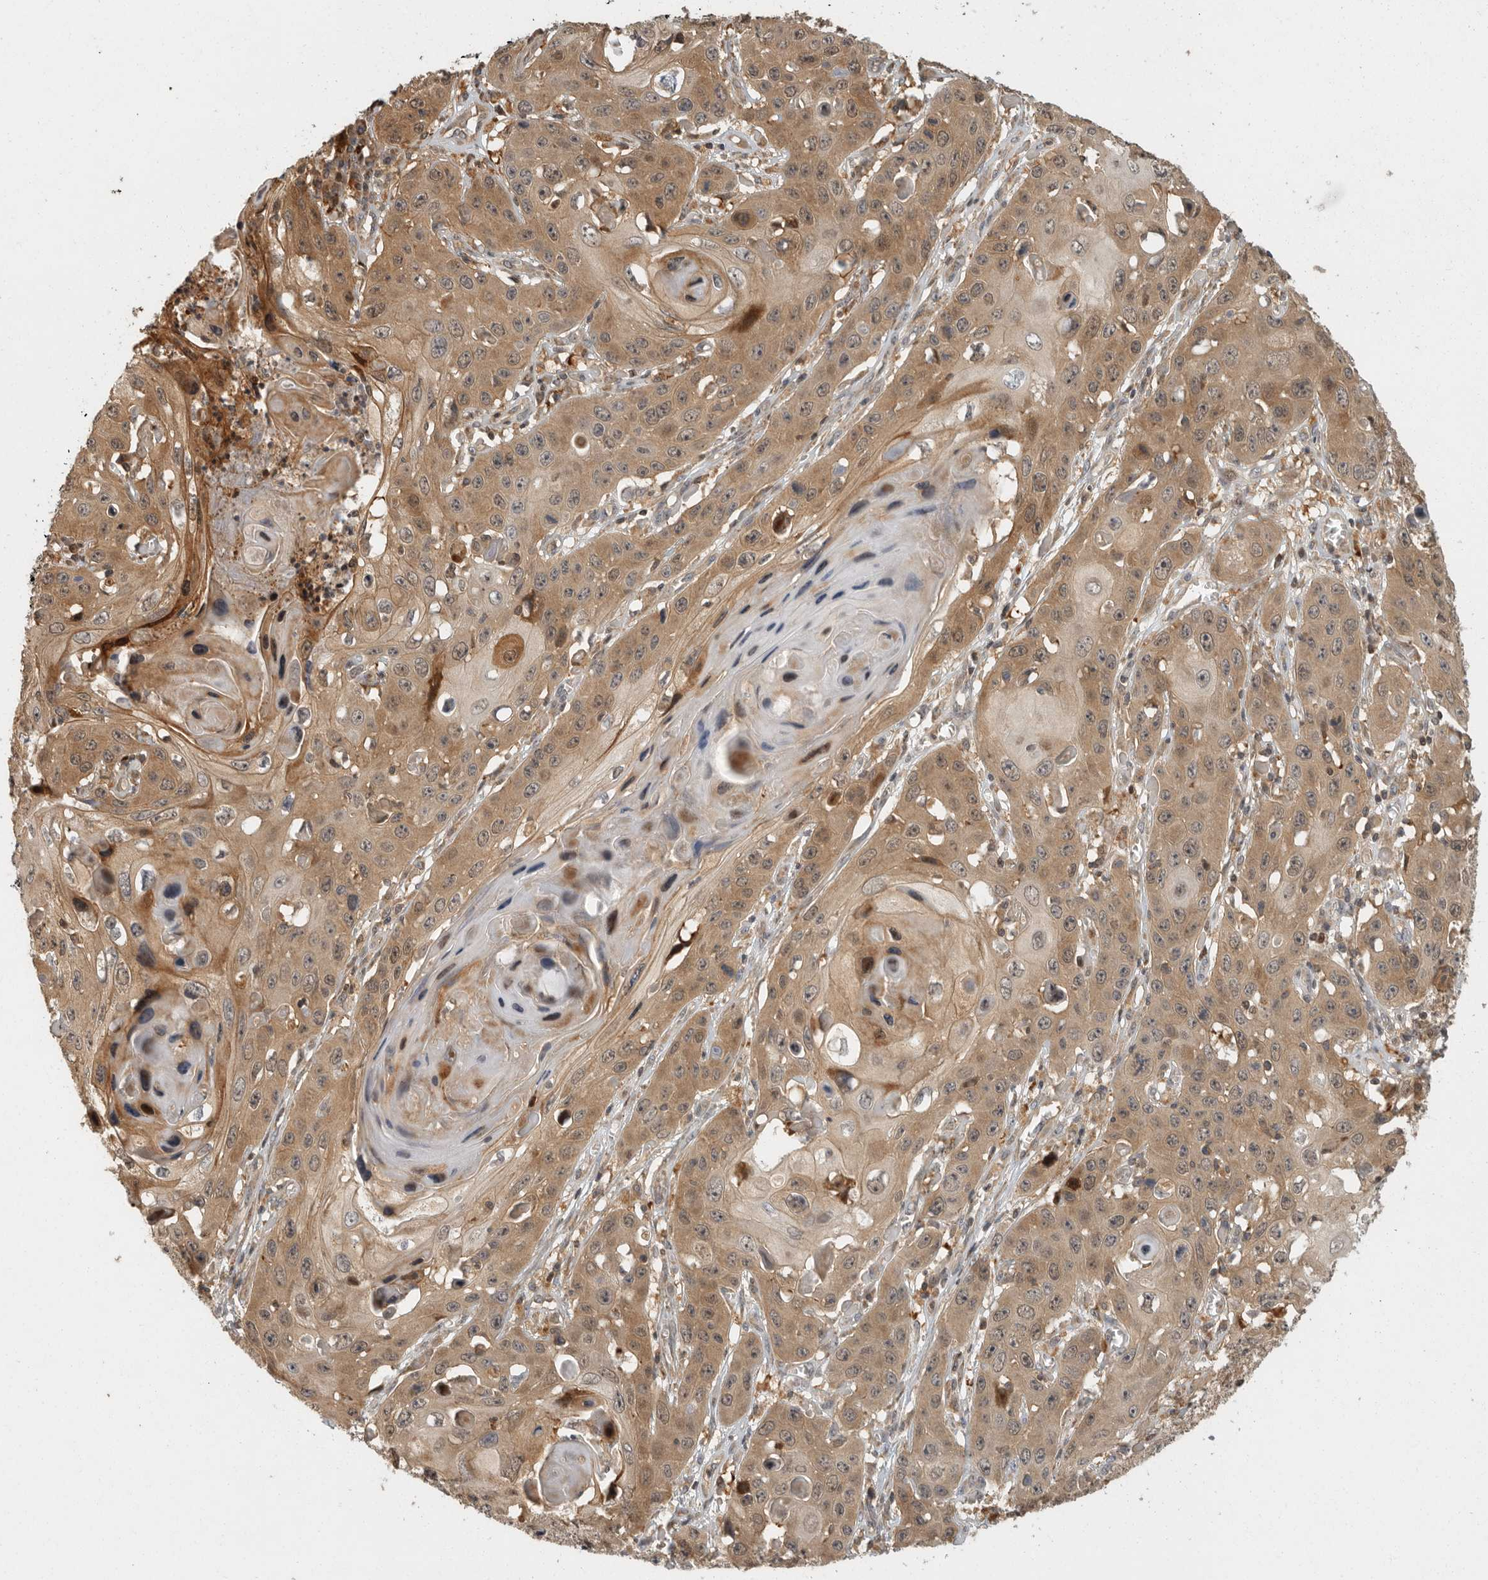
{"staining": {"intensity": "moderate", "quantity": ">75%", "location": "cytoplasmic/membranous"}, "tissue": "skin cancer", "cell_type": "Tumor cells", "image_type": "cancer", "snomed": [{"axis": "morphology", "description": "Squamous cell carcinoma, NOS"}, {"axis": "topography", "description": "Skin"}], "caption": "The immunohistochemical stain highlights moderate cytoplasmic/membranous expression in tumor cells of skin cancer tissue.", "gene": "SWT1", "patient": {"sex": "male", "age": 55}}